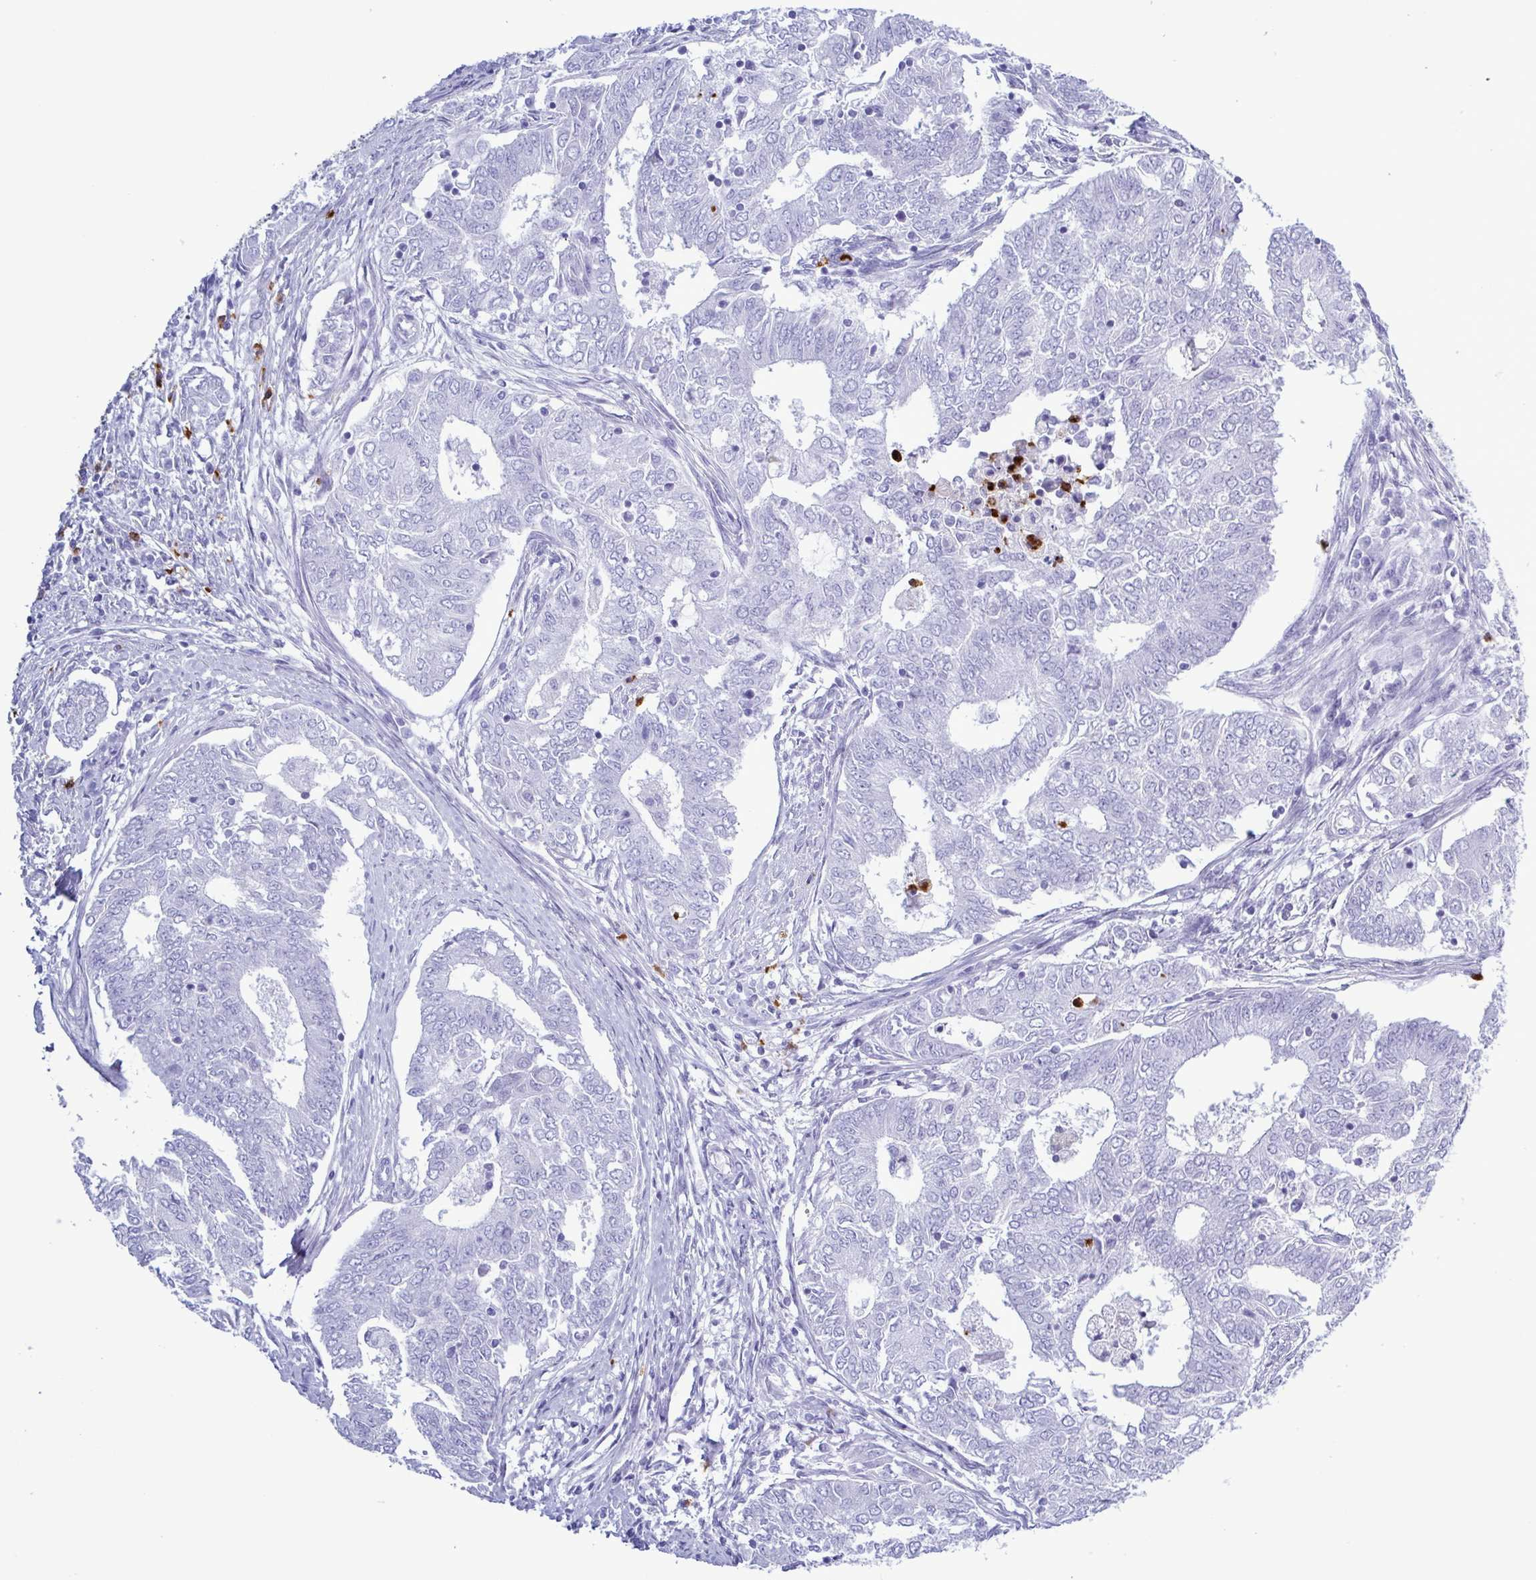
{"staining": {"intensity": "negative", "quantity": "none", "location": "none"}, "tissue": "endometrial cancer", "cell_type": "Tumor cells", "image_type": "cancer", "snomed": [{"axis": "morphology", "description": "Adenocarcinoma, NOS"}, {"axis": "topography", "description": "Endometrium"}], "caption": "This is a micrograph of IHC staining of endometrial cancer (adenocarcinoma), which shows no positivity in tumor cells. Nuclei are stained in blue.", "gene": "LTF", "patient": {"sex": "female", "age": 62}}